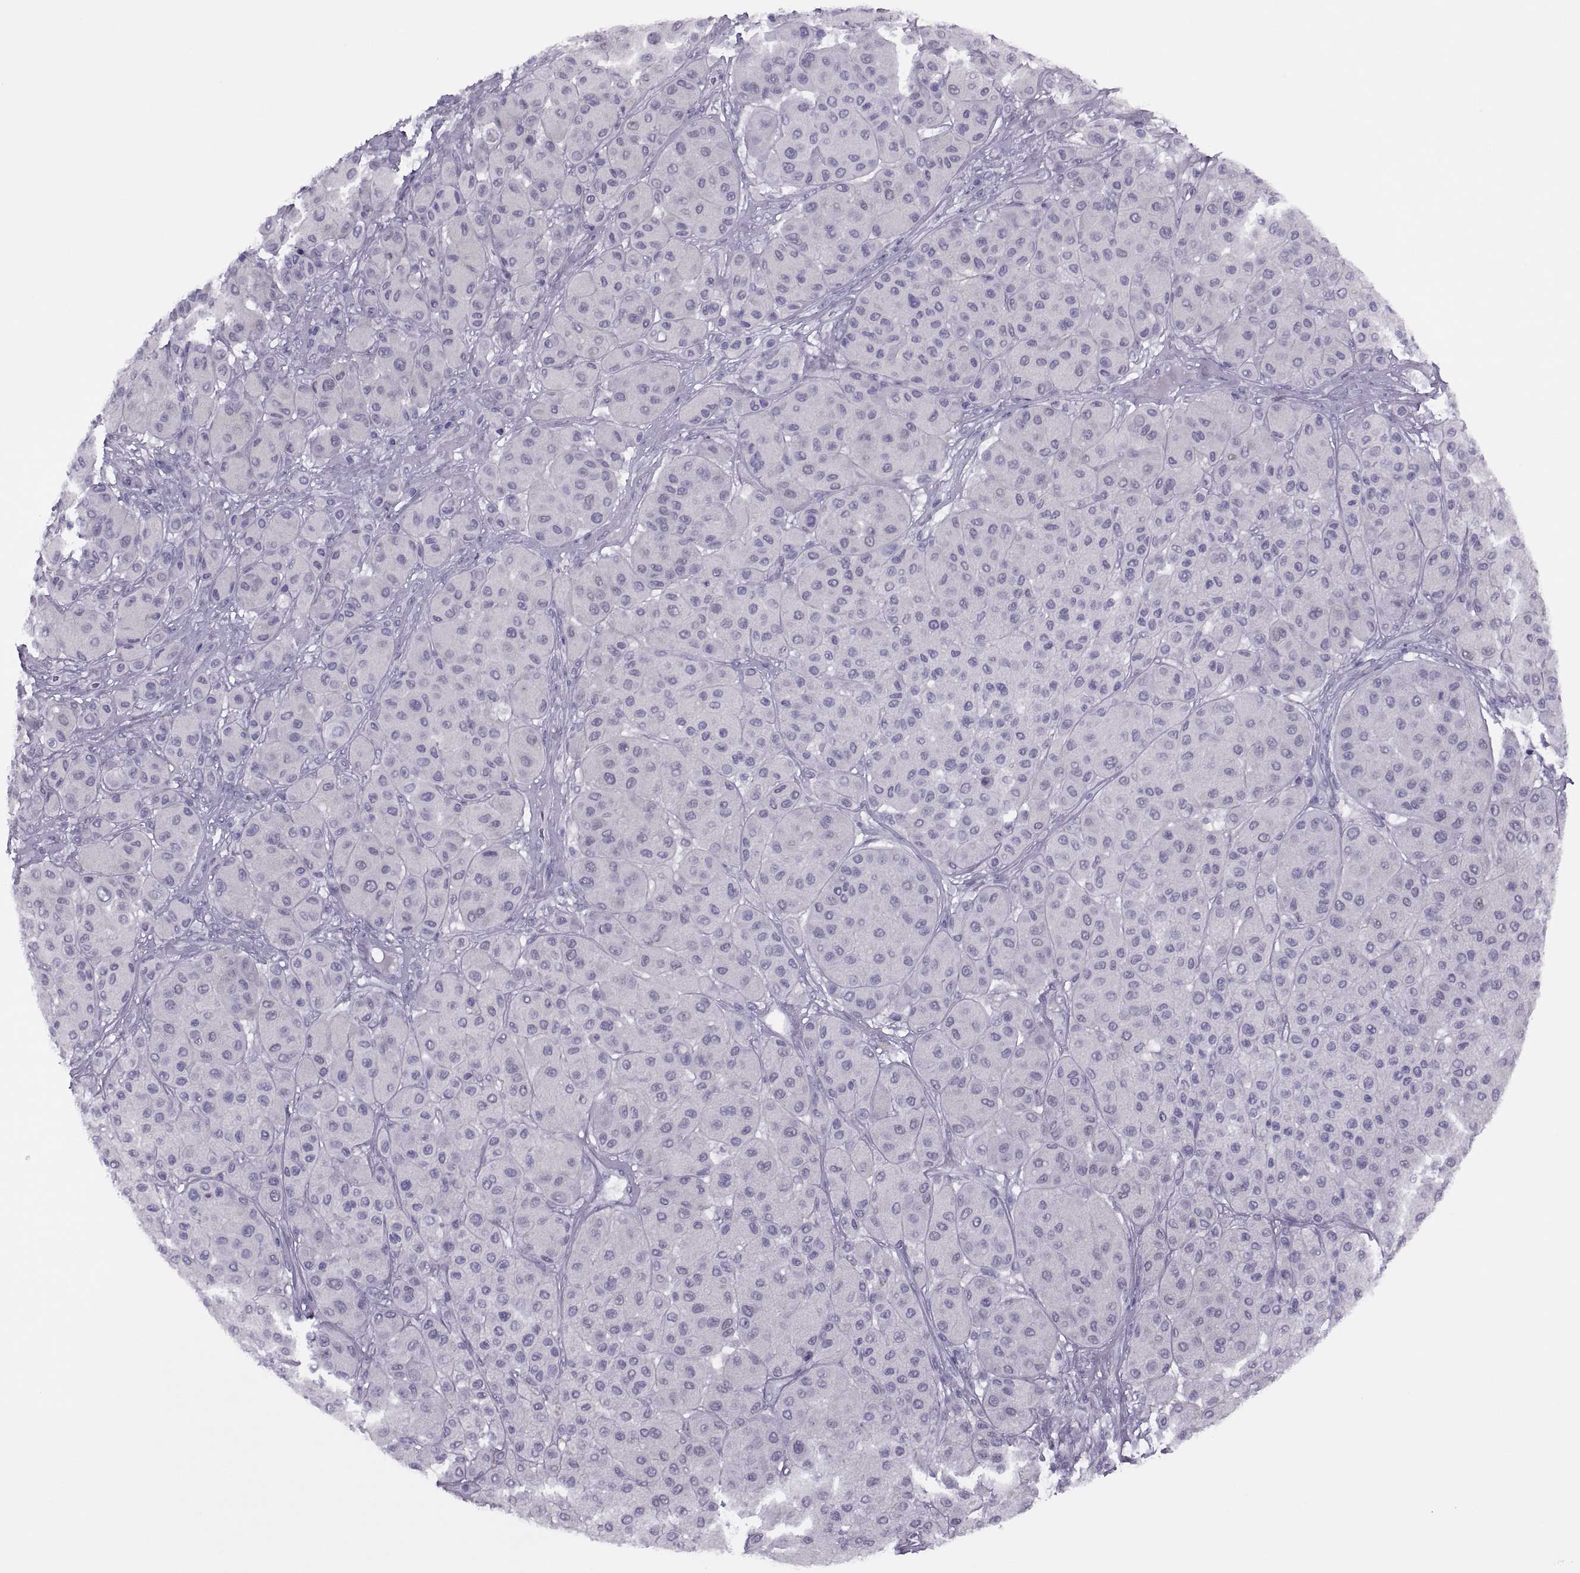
{"staining": {"intensity": "negative", "quantity": "none", "location": "none"}, "tissue": "melanoma", "cell_type": "Tumor cells", "image_type": "cancer", "snomed": [{"axis": "morphology", "description": "Malignant melanoma, Metastatic site"}, {"axis": "topography", "description": "Smooth muscle"}], "caption": "Tumor cells are negative for protein expression in human malignant melanoma (metastatic site).", "gene": "FAM24A", "patient": {"sex": "male", "age": 41}}